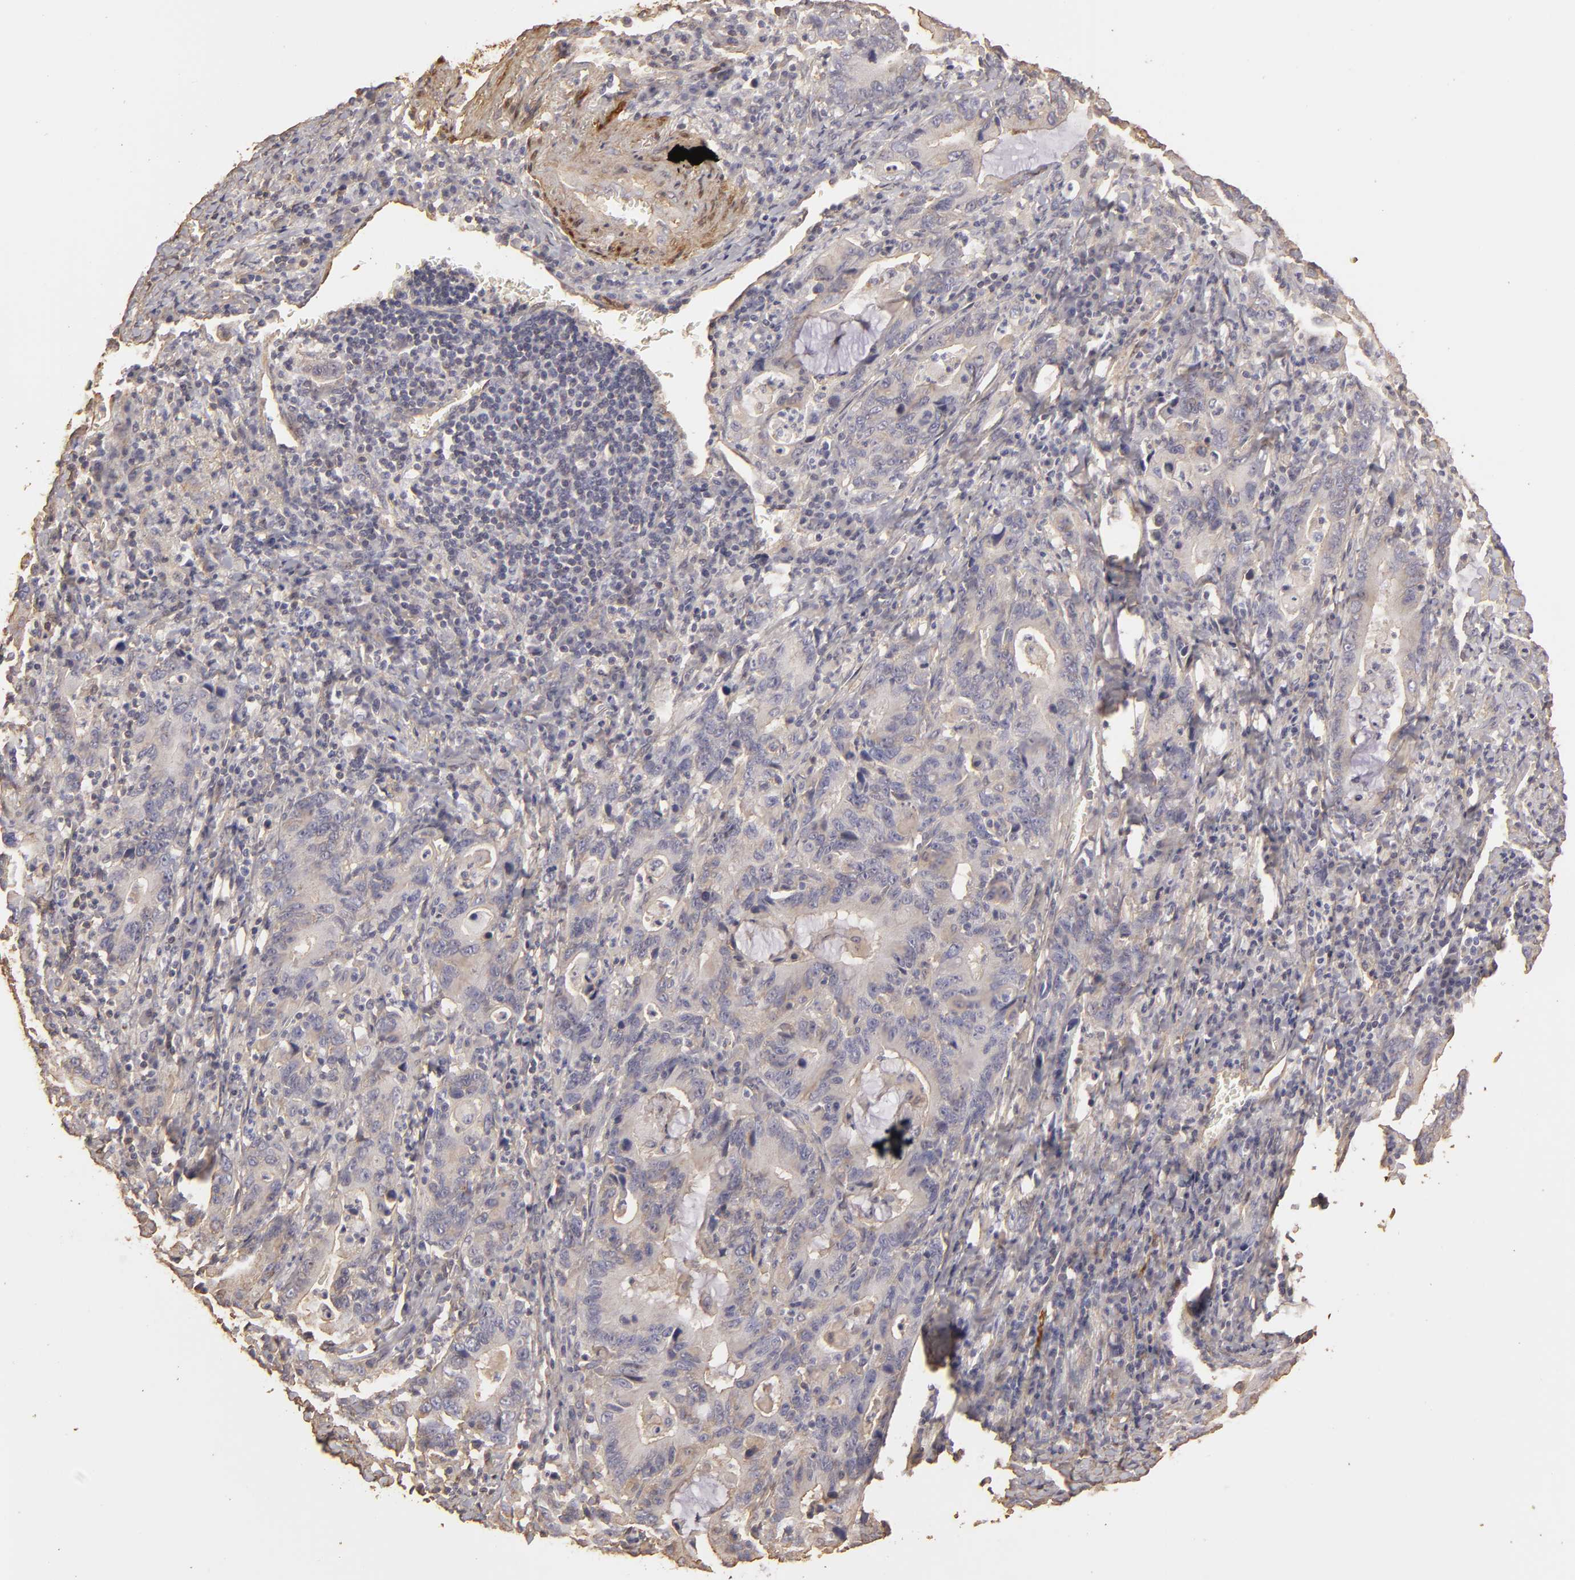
{"staining": {"intensity": "negative", "quantity": "none", "location": "none"}, "tissue": "stomach cancer", "cell_type": "Tumor cells", "image_type": "cancer", "snomed": [{"axis": "morphology", "description": "Adenocarcinoma, NOS"}, {"axis": "topography", "description": "Stomach, upper"}], "caption": "Tumor cells show no significant protein expression in stomach adenocarcinoma. (Brightfield microscopy of DAB immunohistochemistry (IHC) at high magnification).", "gene": "HSPB6", "patient": {"sex": "male", "age": 63}}